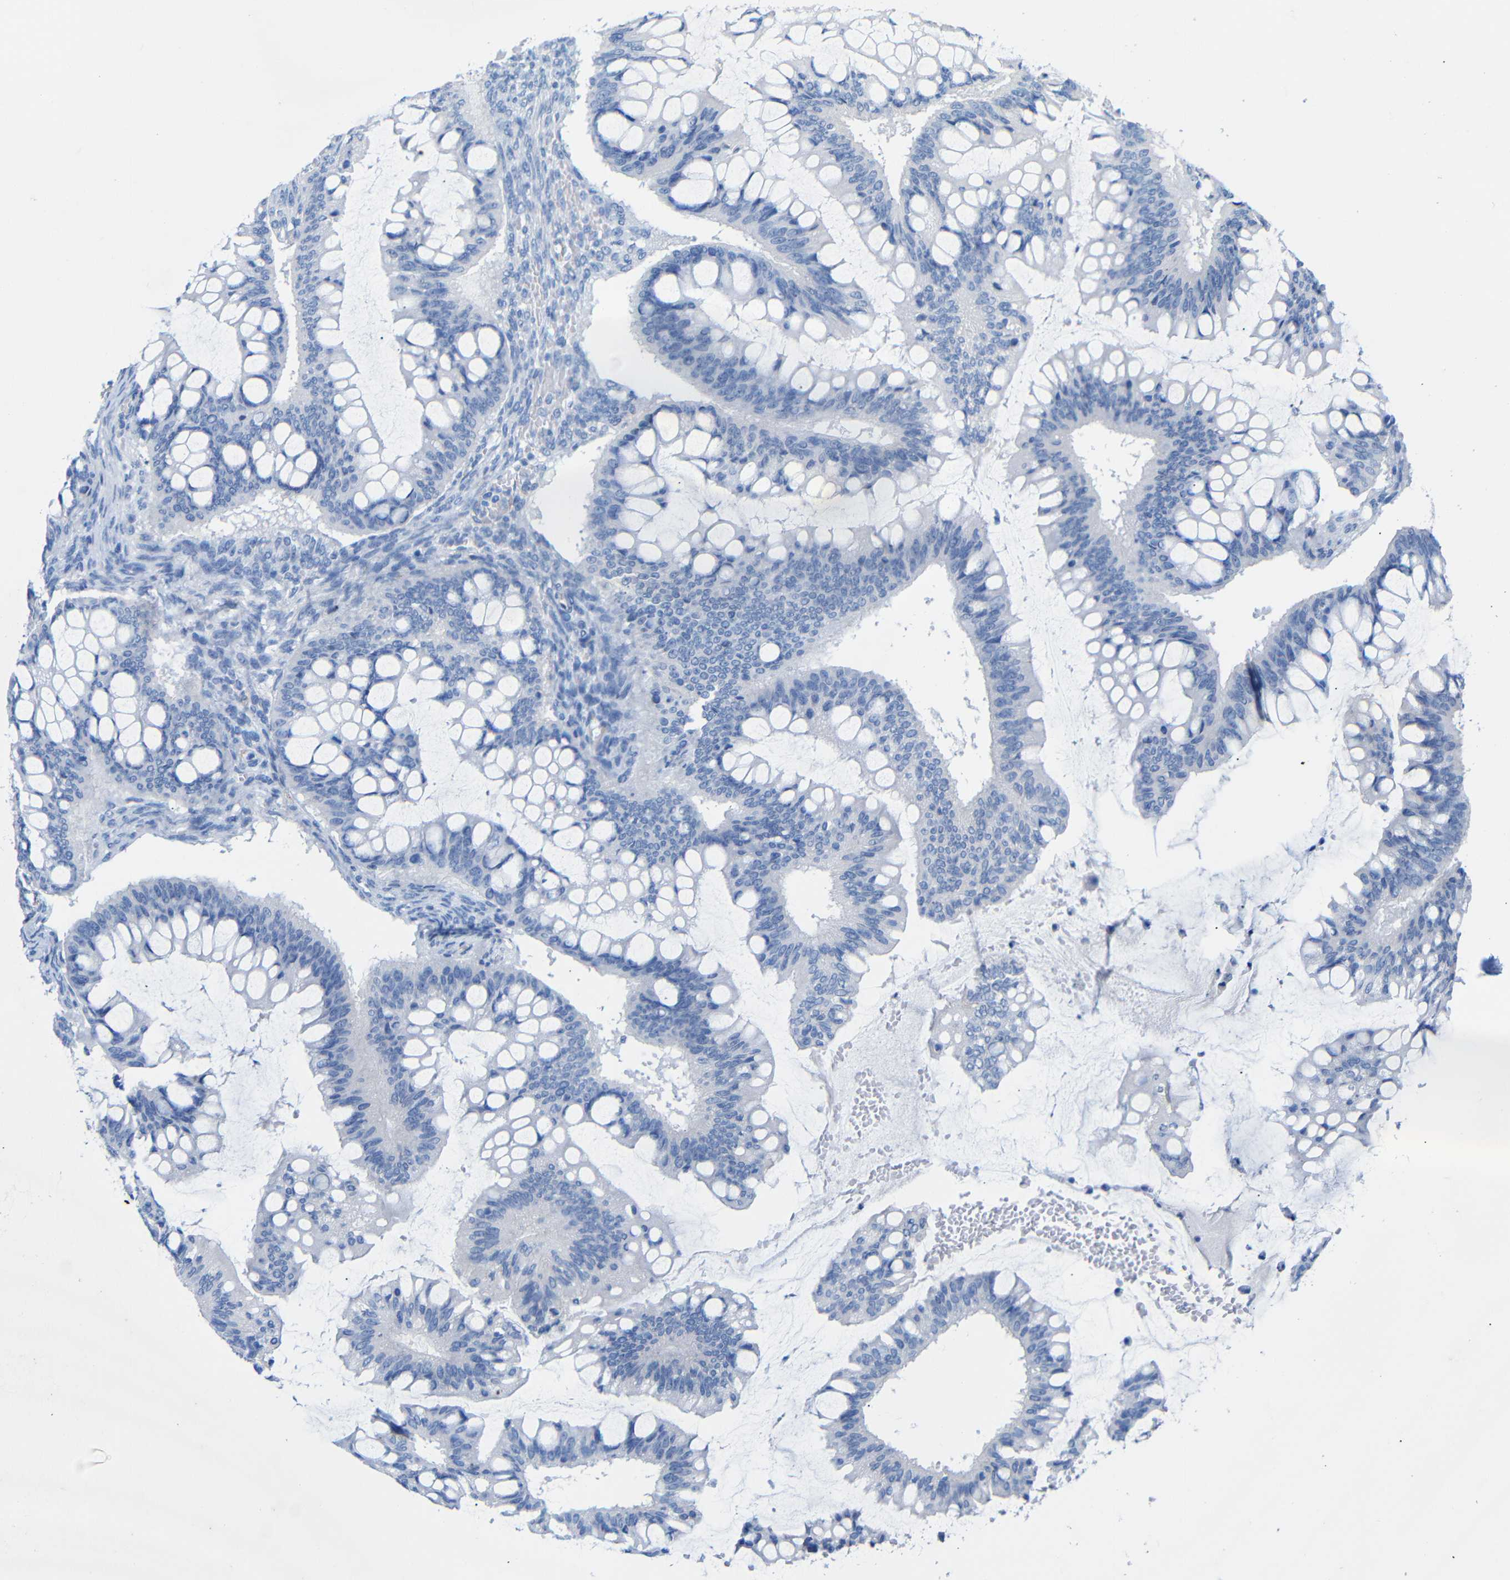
{"staining": {"intensity": "negative", "quantity": "none", "location": "none"}, "tissue": "ovarian cancer", "cell_type": "Tumor cells", "image_type": "cancer", "snomed": [{"axis": "morphology", "description": "Cystadenocarcinoma, mucinous, NOS"}, {"axis": "topography", "description": "Ovary"}], "caption": "An image of human mucinous cystadenocarcinoma (ovarian) is negative for staining in tumor cells.", "gene": "CGNL1", "patient": {"sex": "female", "age": 73}}